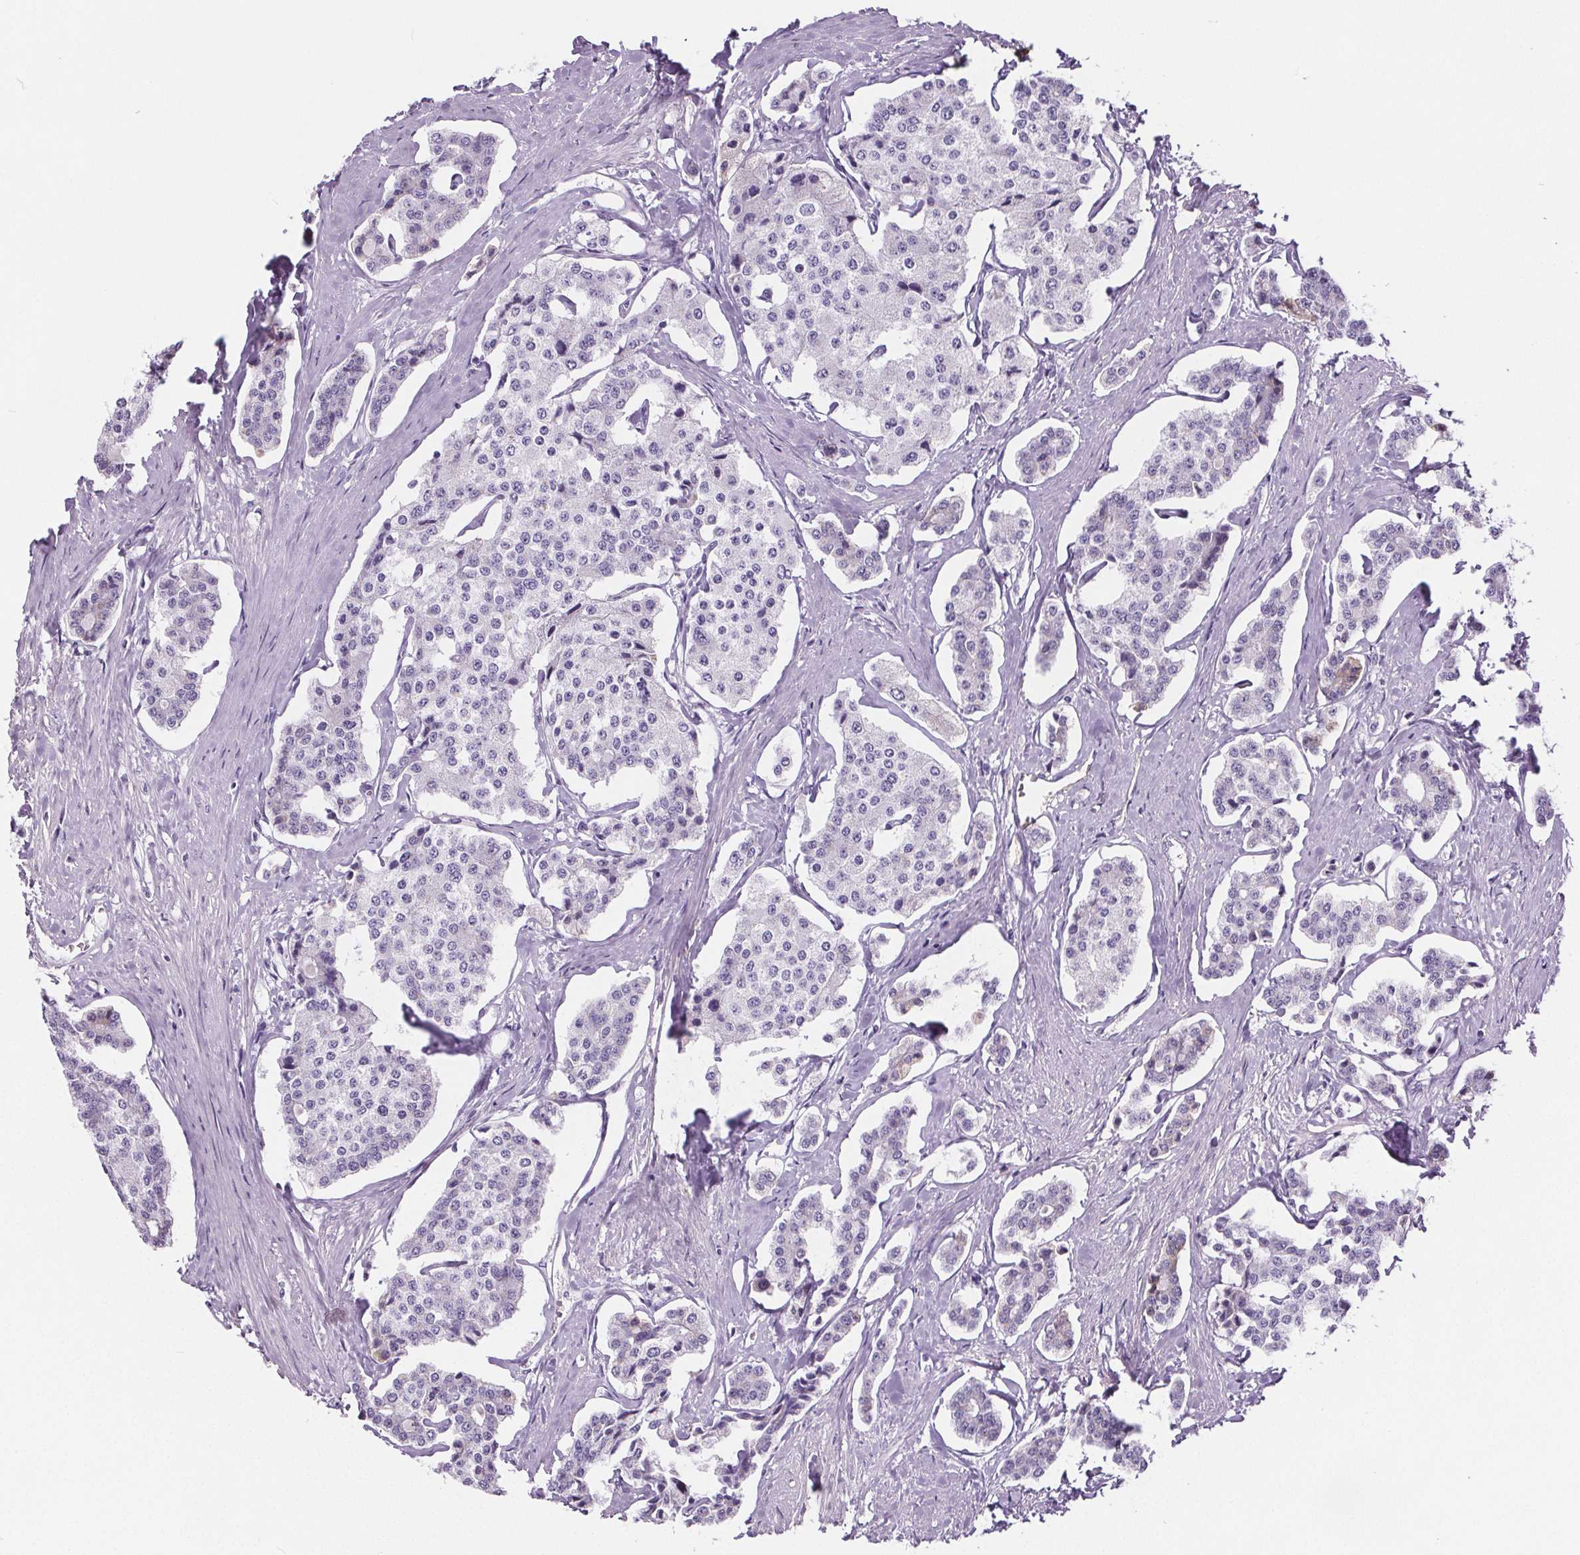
{"staining": {"intensity": "negative", "quantity": "none", "location": "none"}, "tissue": "carcinoid", "cell_type": "Tumor cells", "image_type": "cancer", "snomed": [{"axis": "morphology", "description": "Carcinoid, malignant, NOS"}, {"axis": "topography", "description": "Small intestine"}], "caption": "Tumor cells are negative for brown protein staining in malignant carcinoid.", "gene": "CD5L", "patient": {"sex": "female", "age": 65}}